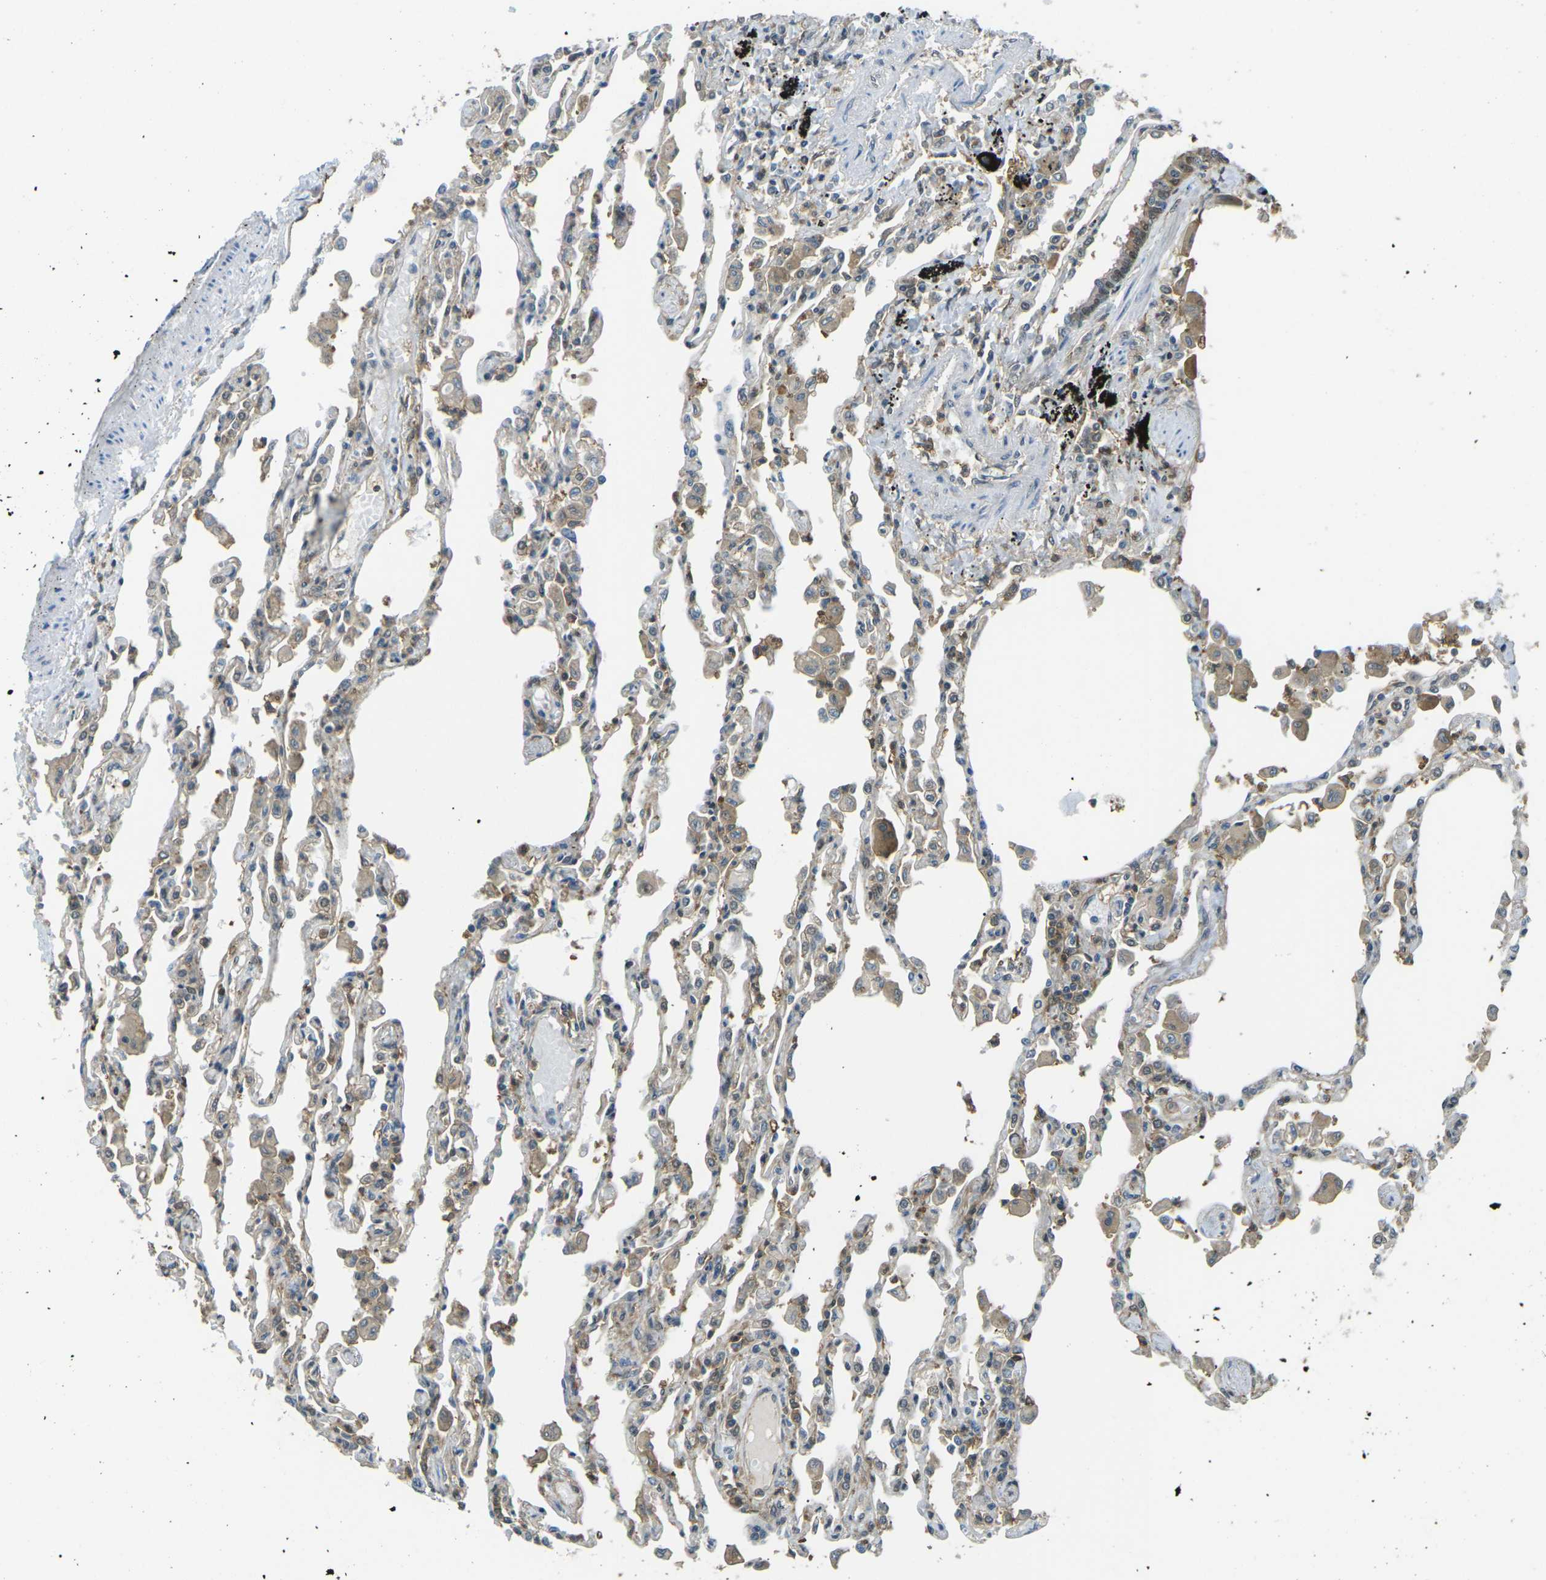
{"staining": {"intensity": "moderate", "quantity": "<25%", "location": "cytoplasmic/membranous"}, "tissue": "lung", "cell_type": "Alveolar cells", "image_type": "normal", "snomed": [{"axis": "morphology", "description": "Normal tissue, NOS"}, {"axis": "topography", "description": "Bronchus"}, {"axis": "topography", "description": "Lung"}], "caption": "Immunohistochemistry (IHC) of benign lung reveals low levels of moderate cytoplasmic/membranous expression in approximately <25% of alveolar cells.", "gene": "PIEZO2", "patient": {"sex": "female", "age": 49}}